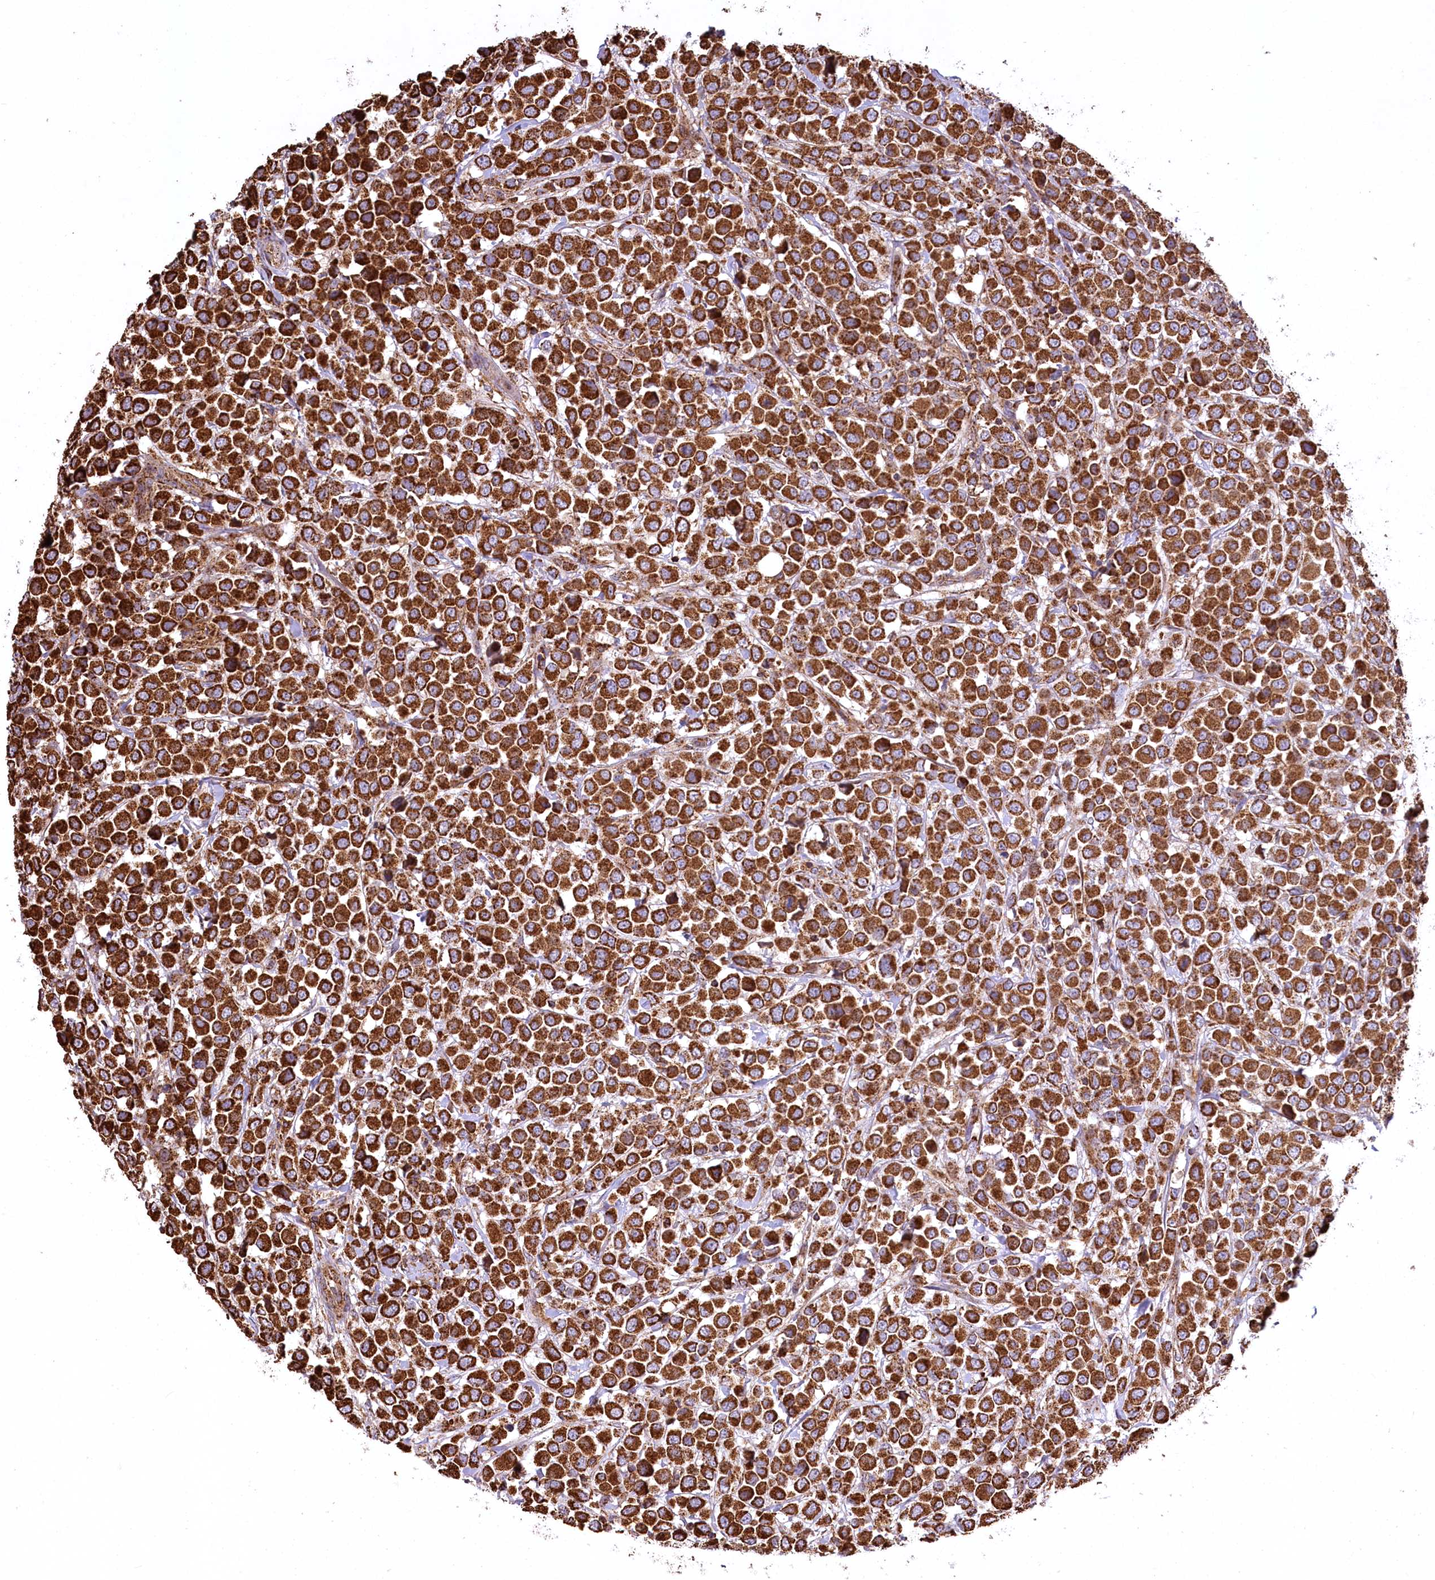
{"staining": {"intensity": "strong", "quantity": ">75%", "location": "cytoplasmic/membranous"}, "tissue": "breast cancer", "cell_type": "Tumor cells", "image_type": "cancer", "snomed": [{"axis": "morphology", "description": "Duct carcinoma"}, {"axis": "topography", "description": "Breast"}], "caption": "This photomicrograph shows intraductal carcinoma (breast) stained with IHC to label a protein in brown. The cytoplasmic/membranous of tumor cells show strong positivity for the protein. Nuclei are counter-stained blue.", "gene": "CARD19", "patient": {"sex": "female", "age": 61}}